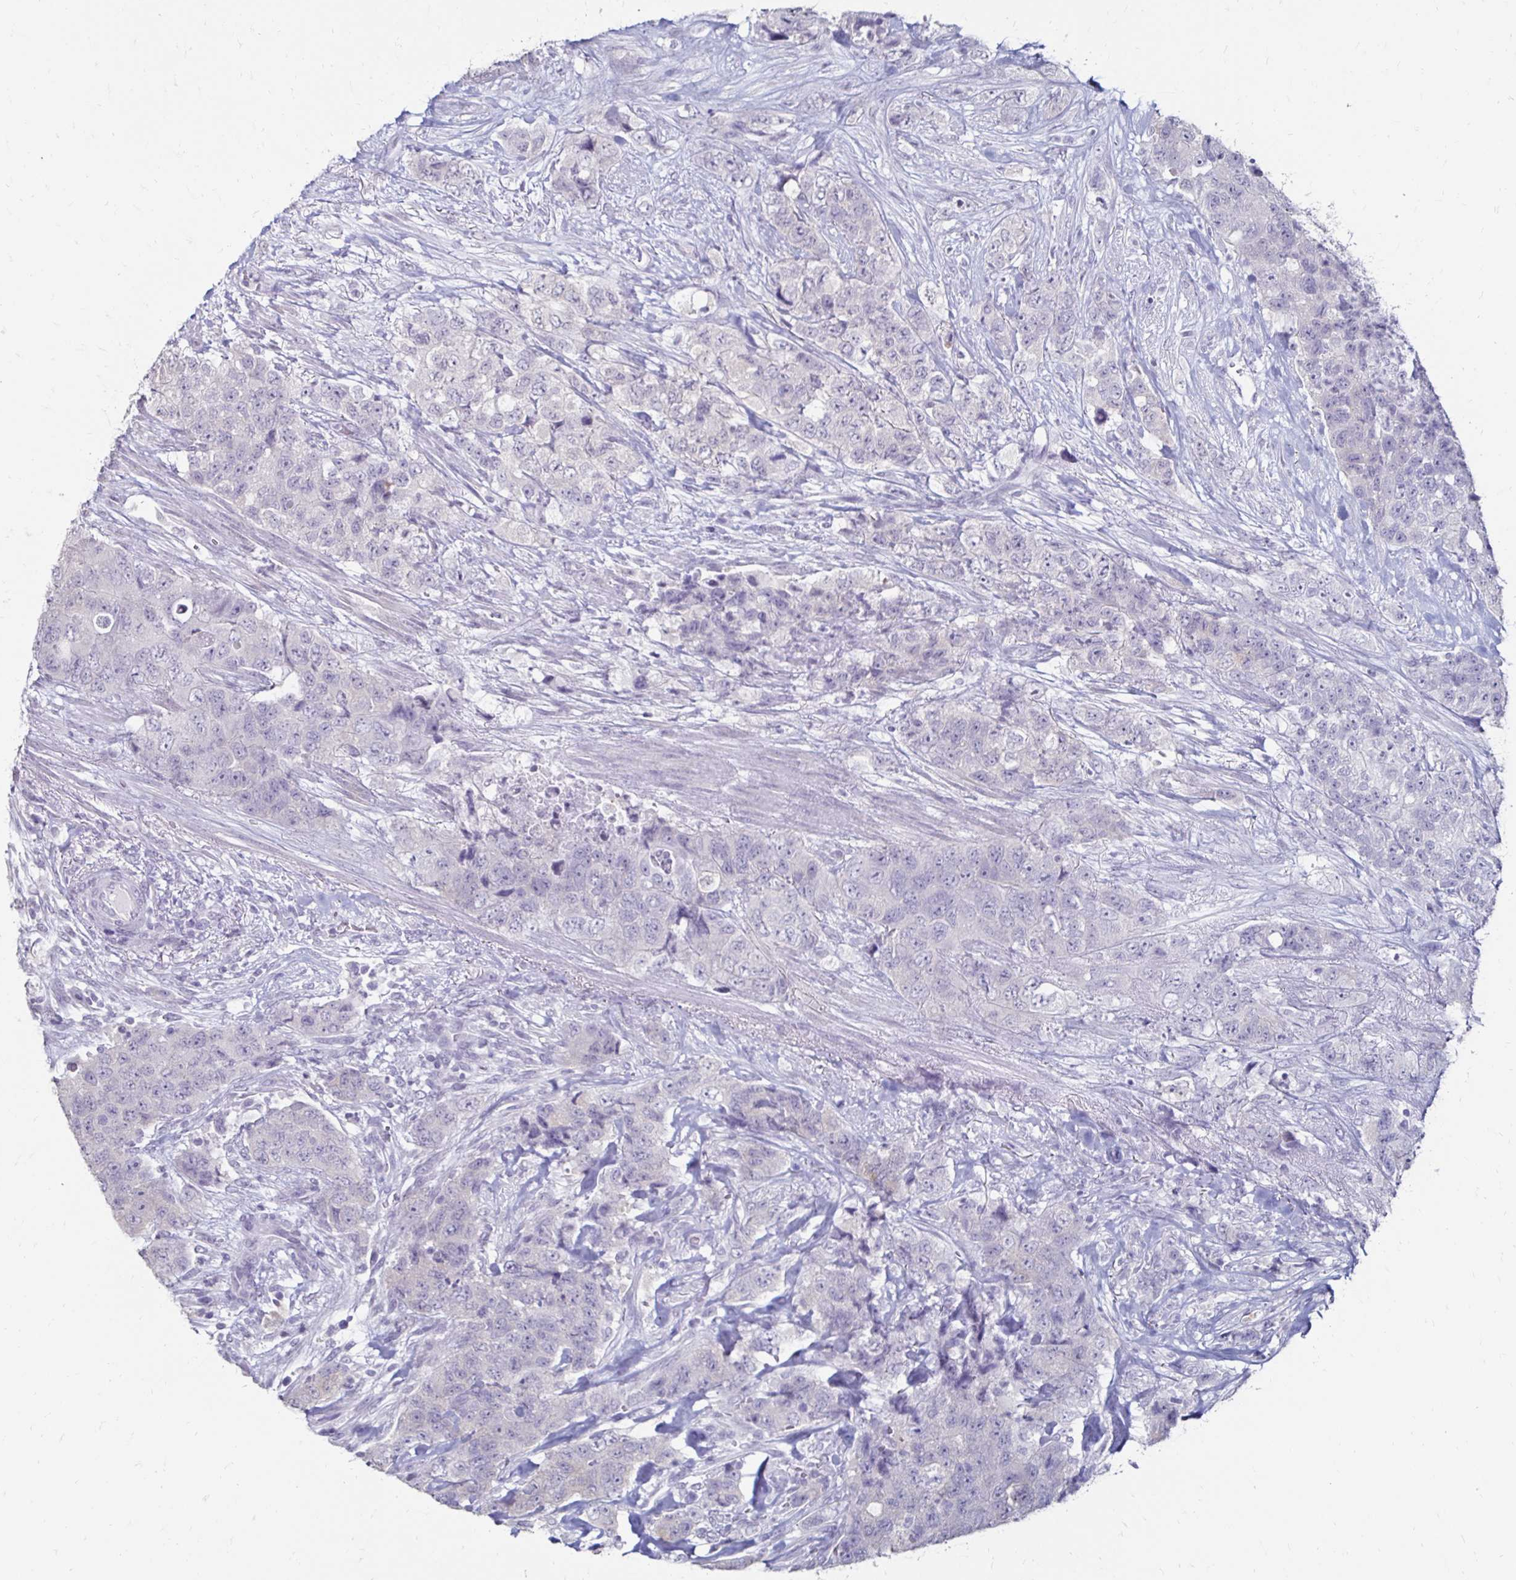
{"staining": {"intensity": "negative", "quantity": "none", "location": "none"}, "tissue": "urothelial cancer", "cell_type": "Tumor cells", "image_type": "cancer", "snomed": [{"axis": "morphology", "description": "Urothelial carcinoma, High grade"}, {"axis": "topography", "description": "Urinary bladder"}], "caption": "High magnification brightfield microscopy of urothelial cancer stained with DAB (3,3'-diaminobenzidine) (brown) and counterstained with hematoxylin (blue): tumor cells show no significant positivity.", "gene": "TOMM34", "patient": {"sex": "female", "age": 78}}